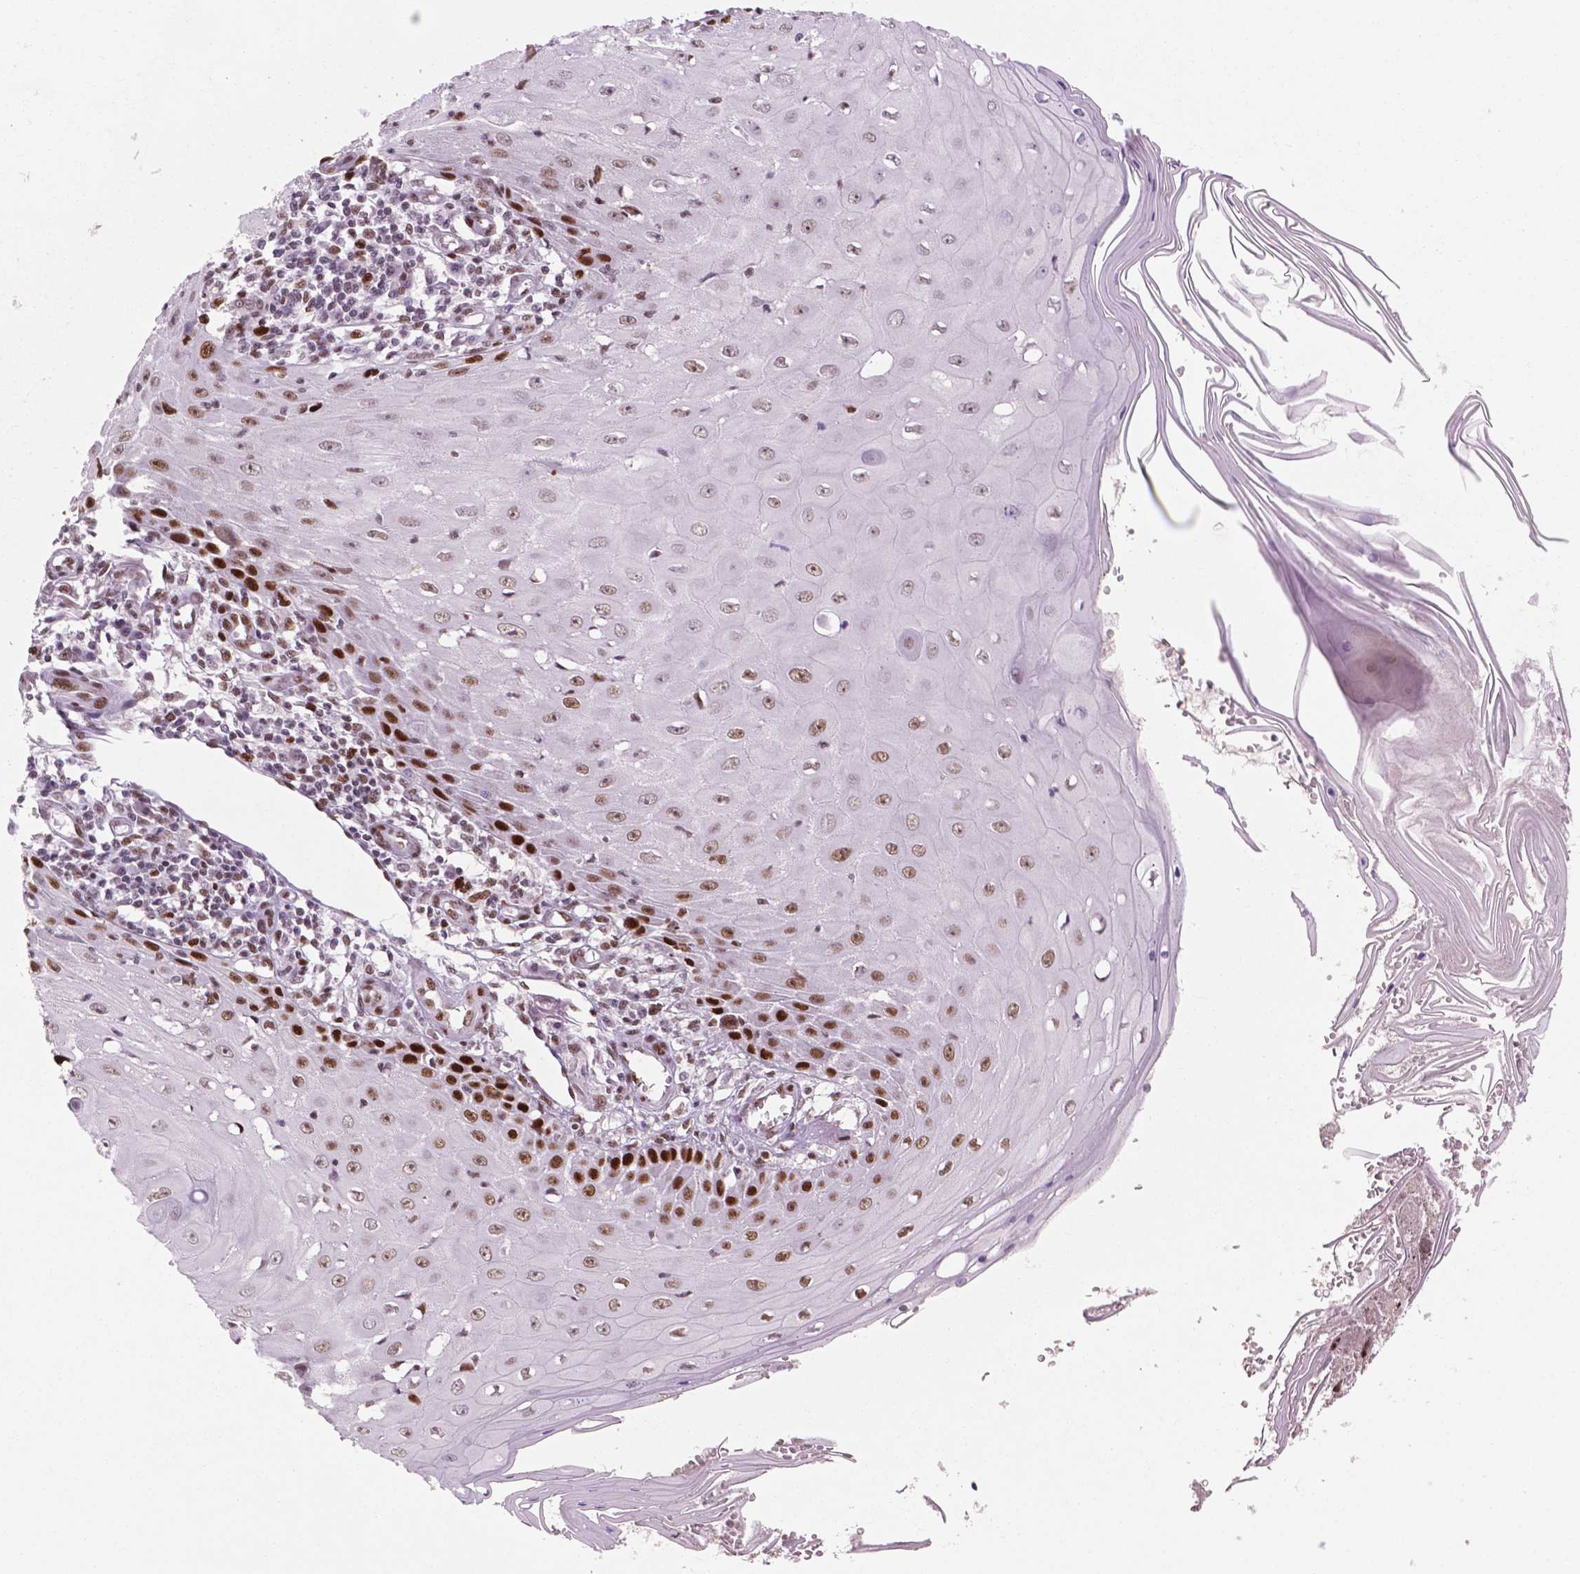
{"staining": {"intensity": "strong", "quantity": "<25%", "location": "nuclear"}, "tissue": "skin cancer", "cell_type": "Tumor cells", "image_type": "cancer", "snomed": [{"axis": "morphology", "description": "Squamous cell carcinoma, NOS"}, {"axis": "topography", "description": "Skin"}], "caption": "This is a photomicrograph of immunohistochemistry staining of skin cancer, which shows strong positivity in the nuclear of tumor cells.", "gene": "MSH6", "patient": {"sex": "female", "age": 73}}